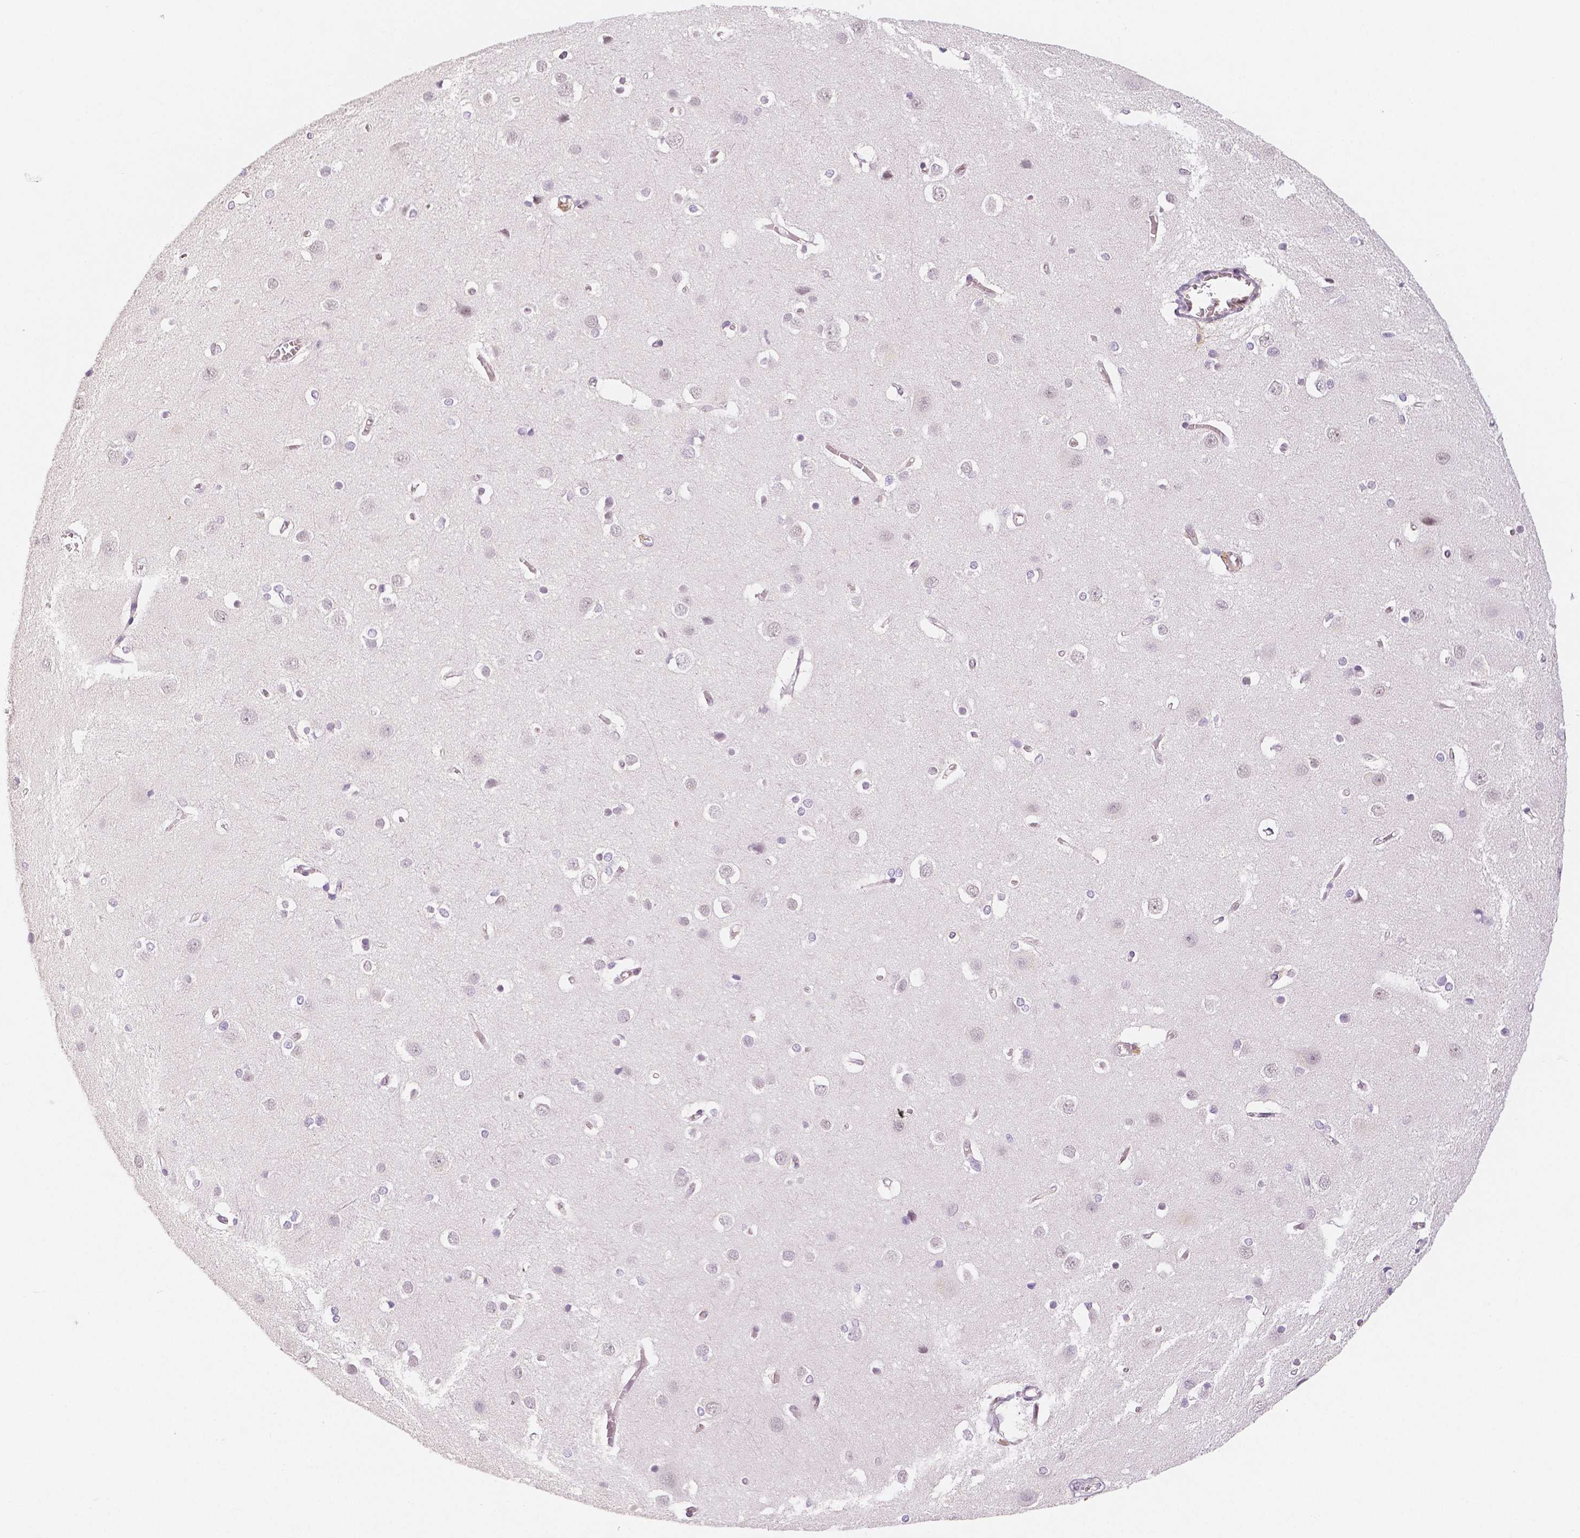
{"staining": {"intensity": "weak", "quantity": "25%-75%", "location": "cytoplasmic/membranous"}, "tissue": "cerebral cortex", "cell_type": "Endothelial cells", "image_type": "normal", "snomed": [{"axis": "morphology", "description": "Normal tissue, NOS"}, {"axis": "topography", "description": "Cerebral cortex"}], "caption": "High-magnification brightfield microscopy of benign cerebral cortex stained with DAB (3,3'-diaminobenzidine) (brown) and counterstained with hematoxylin (blue). endothelial cells exhibit weak cytoplasmic/membranous expression is seen in about25%-75% of cells.", "gene": "KDM5B", "patient": {"sex": "male", "age": 37}}